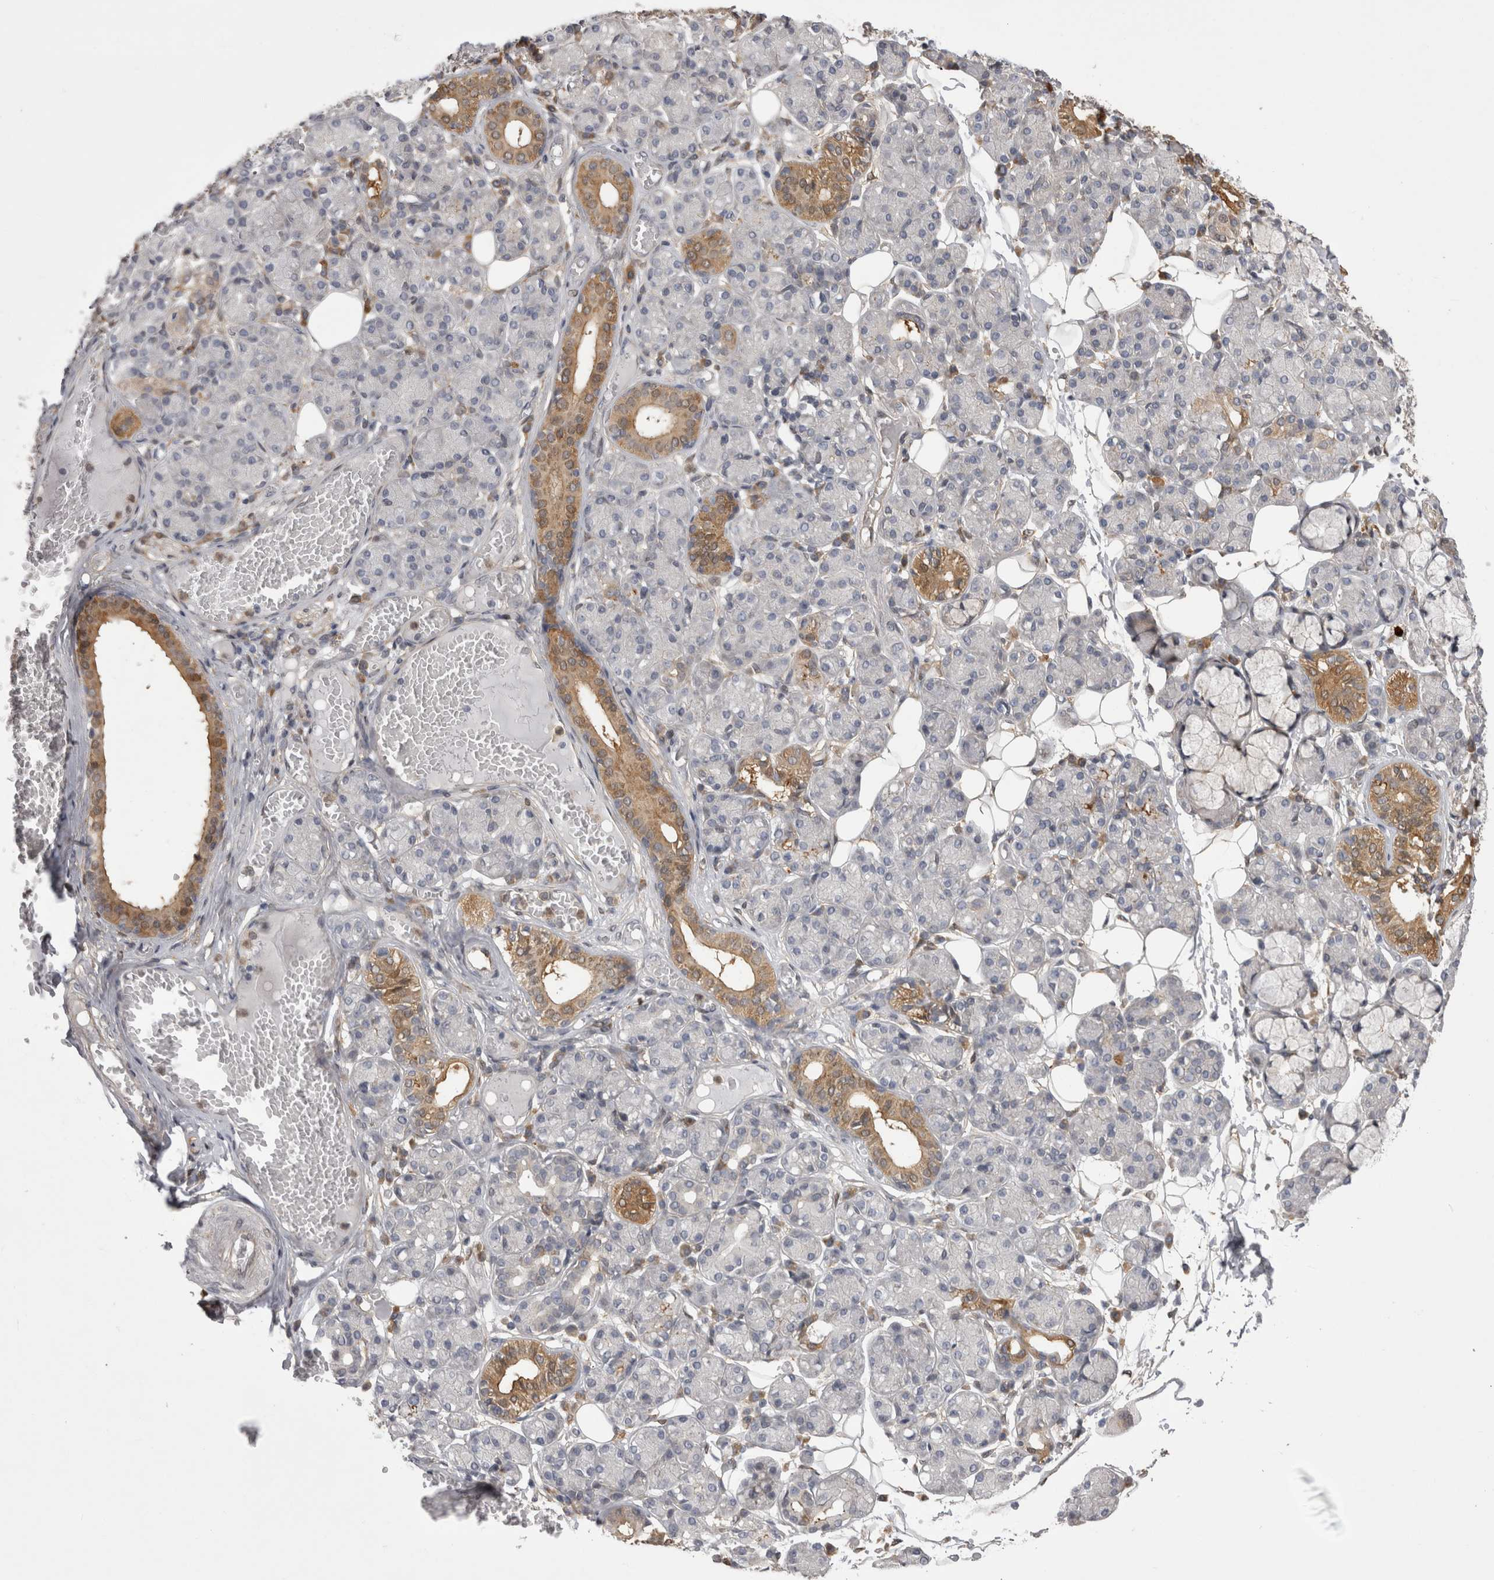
{"staining": {"intensity": "moderate", "quantity": "<25%", "location": "cytoplasmic/membranous"}, "tissue": "salivary gland", "cell_type": "Glandular cells", "image_type": "normal", "snomed": [{"axis": "morphology", "description": "Normal tissue, NOS"}, {"axis": "topography", "description": "Salivary gland"}], "caption": "This is an image of immunohistochemistry staining of normal salivary gland, which shows moderate staining in the cytoplasmic/membranous of glandular cells.", "gene": "CHIC1", "patient": {"sex": "male", "age": 63}}